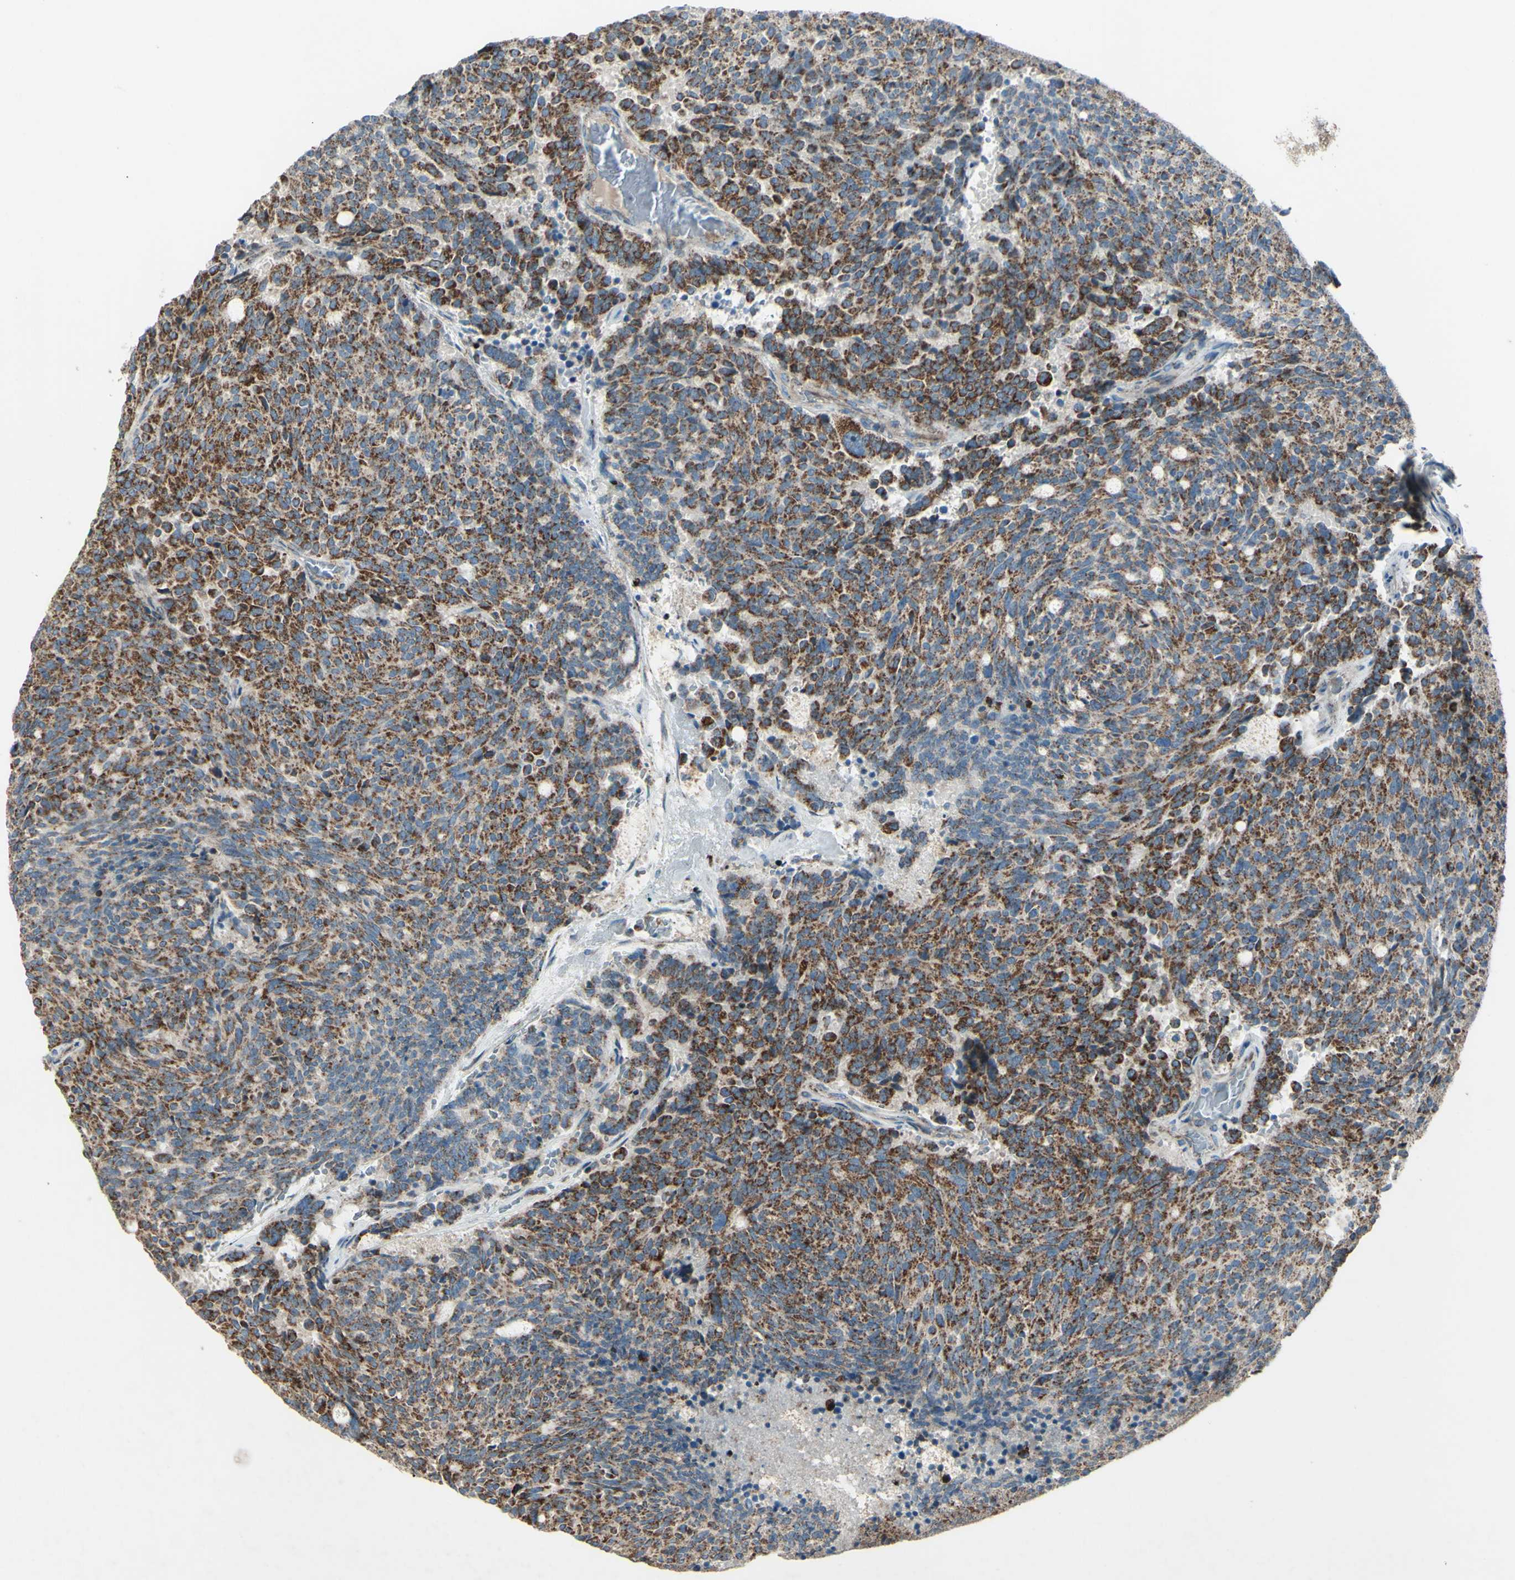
{"staining": {"intensity": "strong", "quantity": ">75%", "location": "cytoplasmic/membranous"}, "tissue": "carcinoid", "cell_type": "Tumor cells", "image_type": "cancer", "snomed": [{"axis": "morphology", "description": "Carcinoid, malignant, NOS"}, {"axis": "topography", "description": "Pancreas"}], "caption": "Immunohistochemical staining of human malignant carcinoid shows strong cytoplasmic/membranous protein expression in about >75% of tumor cells.", "gene": "RHOT1", "patient": {"sex": "female", "age": 54}}